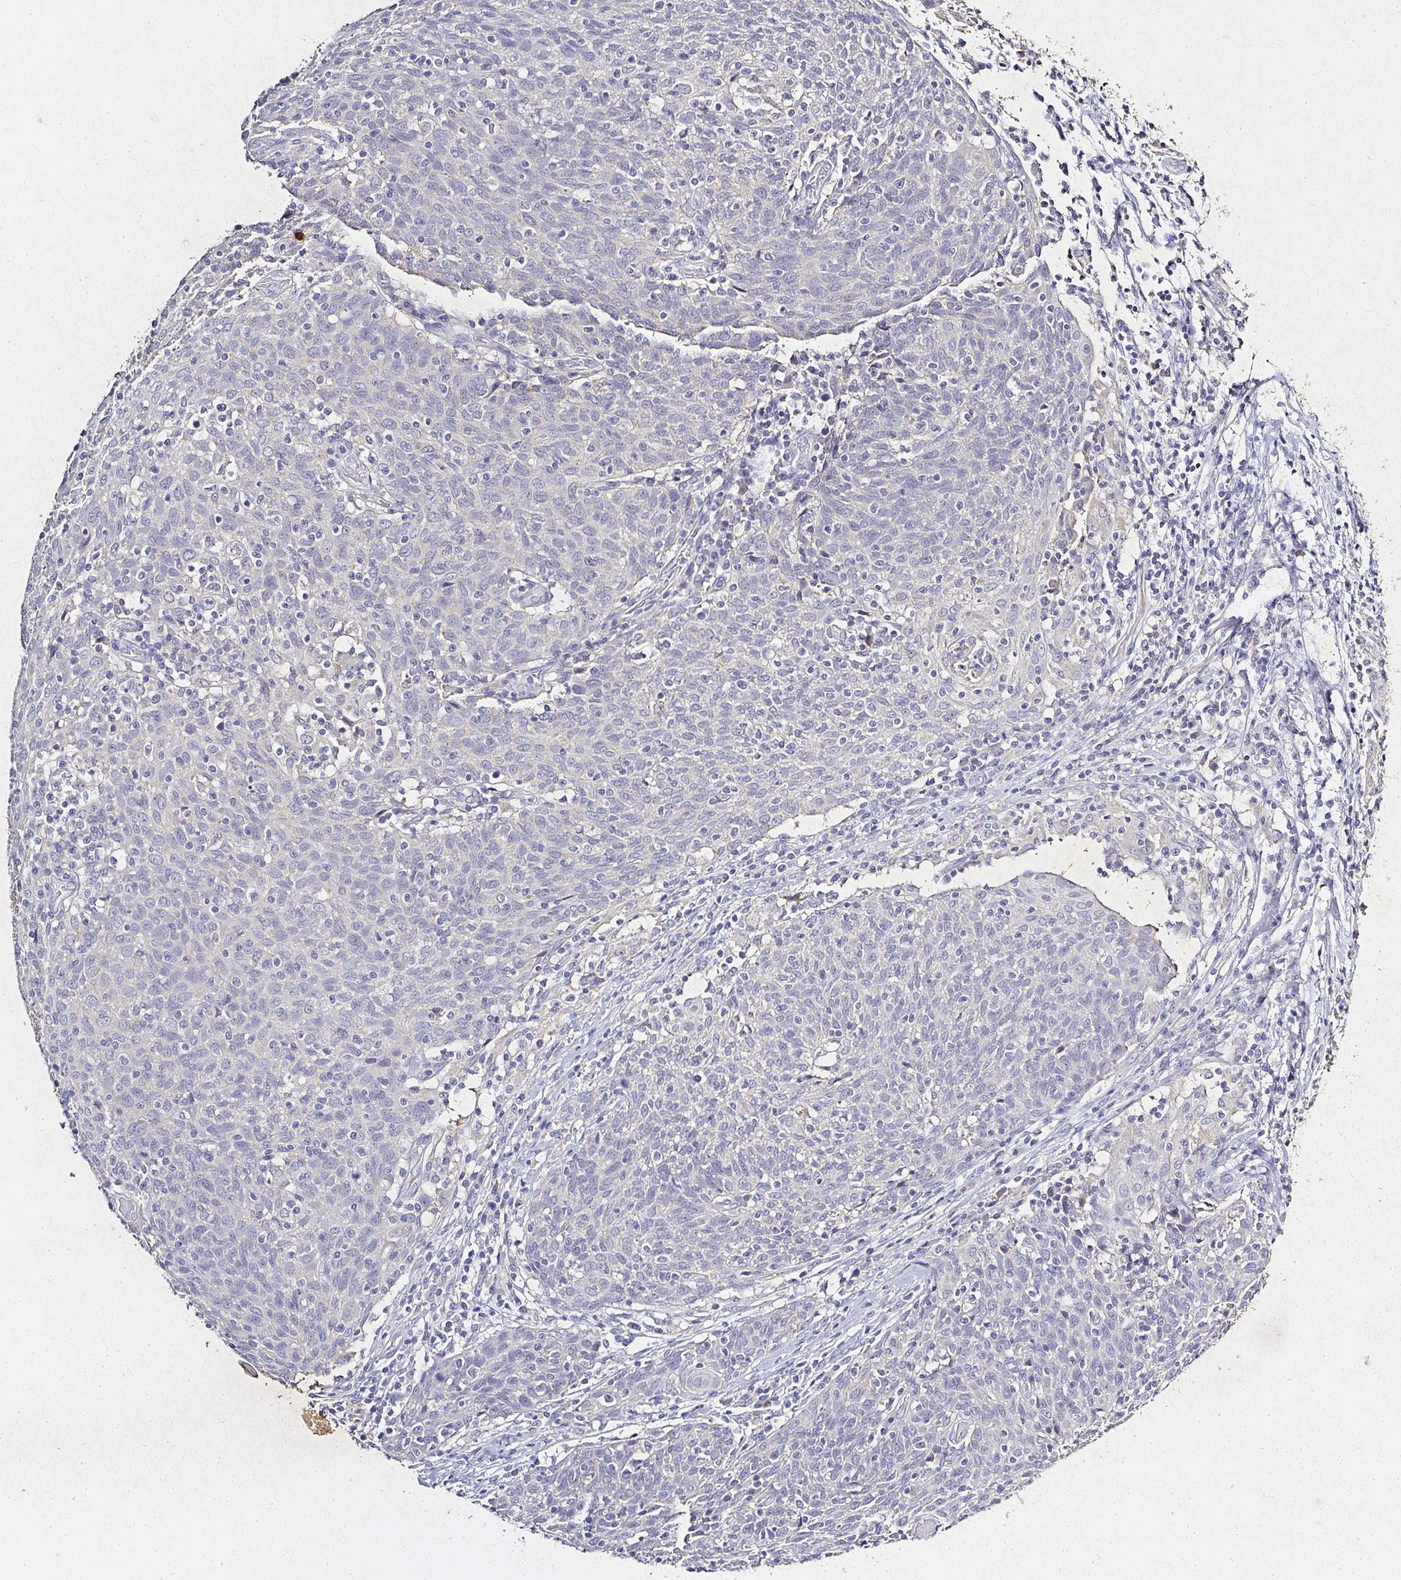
{"staining": {"intensity": "negative", "quantity": "none", "location": "none"}, "tissue": "cervical cancer", "cell_type": "Tumor cells", "image_type": "cancer", "snomed": [{"axis": "morphology", "description": "Squamous cell carcinoma, NOS"}, {"axis": "topography", "description": "Cervix"}], "caption": "The IHC image has no significant positivity in tumor cells of cervical squamous cell carcinoma tissue.", "gene": "RPS2", "patient": {"sex": "female", "age": 52}}